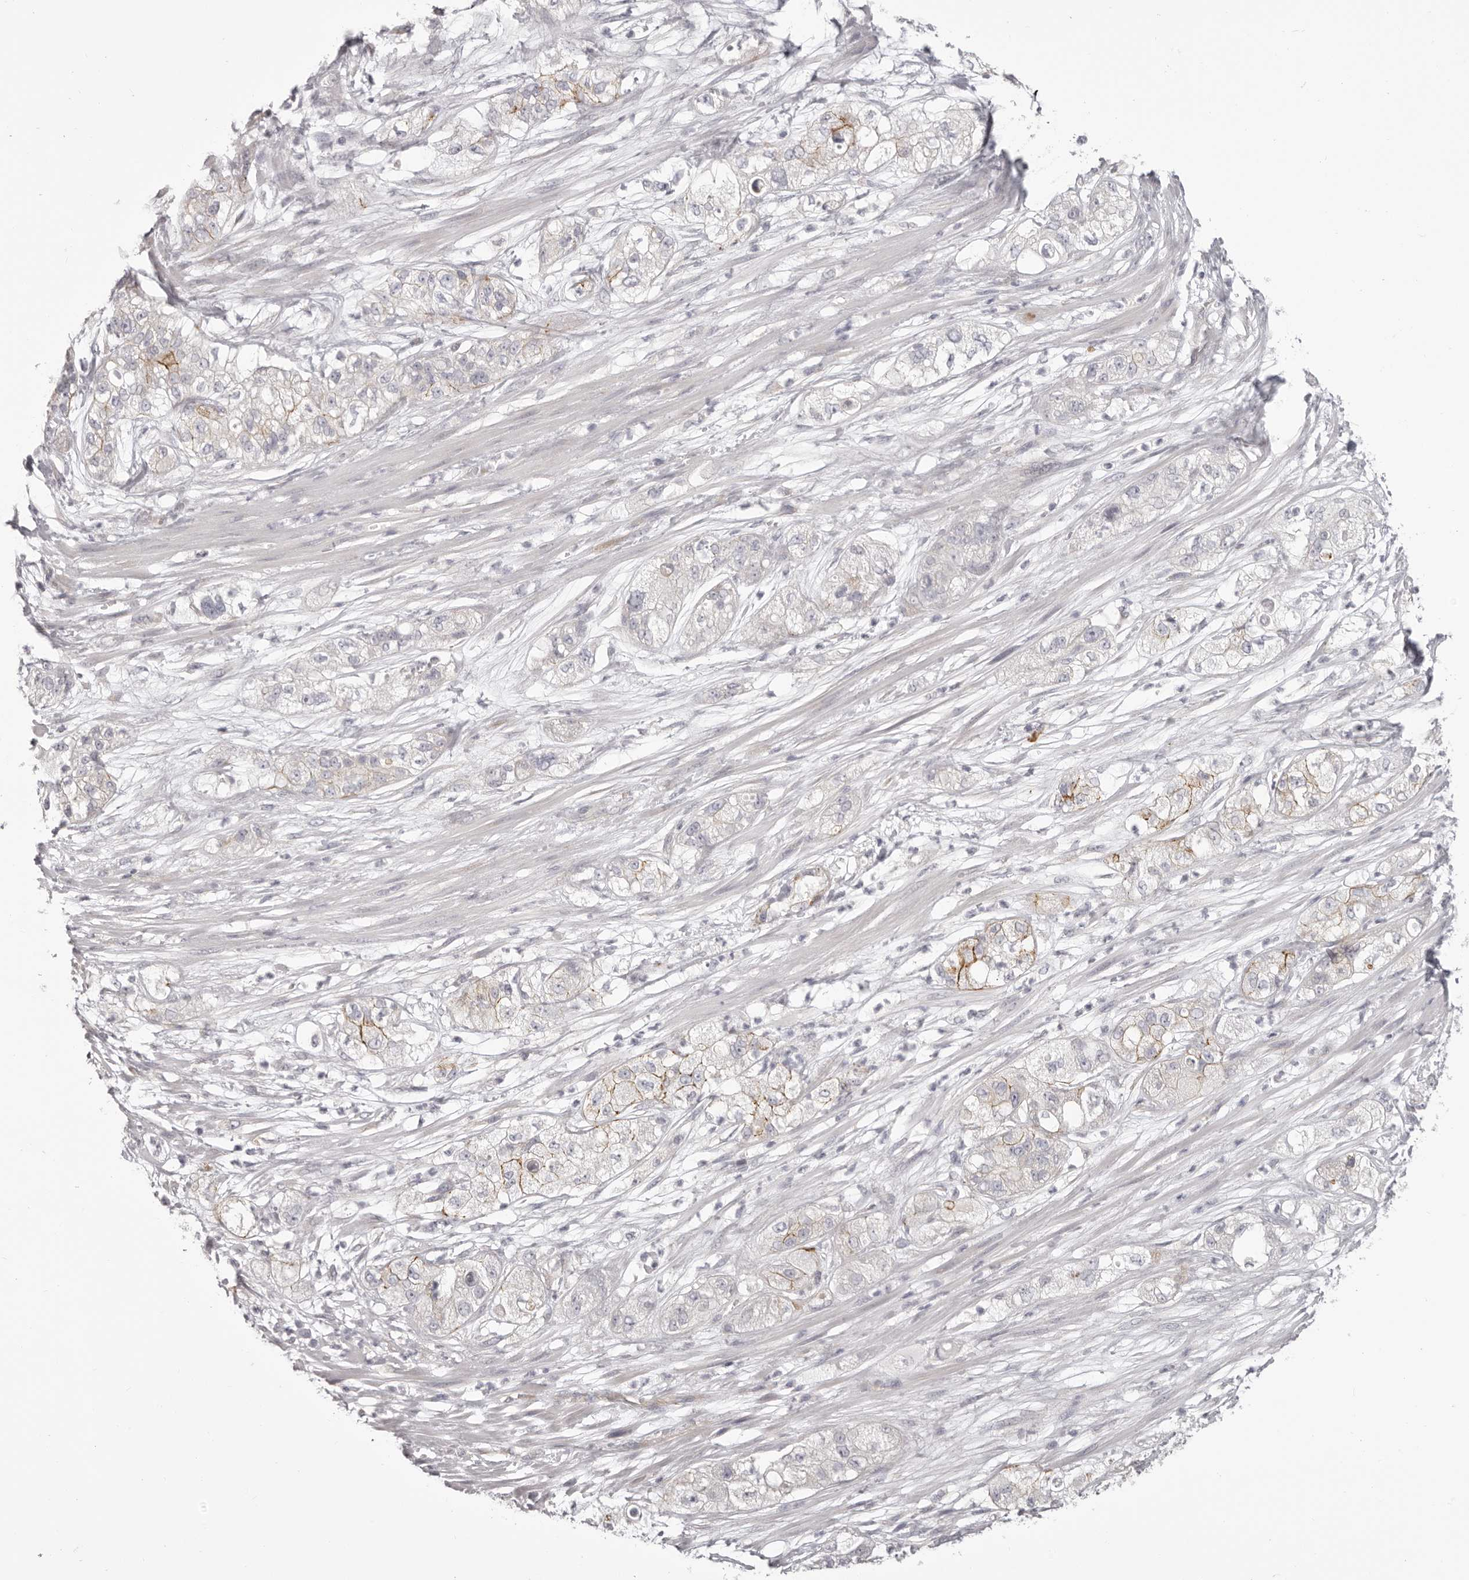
{"staining": {"intensity": "moderate", "quantity": "<25%", "location": "cytoplasmic/membranous"}, "tissue": "pancreatic cancer", "cell_type": "Tumor cells", "image_type": "cancer", "snomed": [{"axis": "morphology", "description": "Adenocarcinoma, NOS"}, {"axis": "topography", "description": "Pancreas"}], "caption": "There is low levels of moderate cytoplasmic/membranous positivity in tumor cells of pancreatic cancer, as demonstrated by immunohistochemical staining (brown color).", "gene": "OTUD3", "patient": {"sex": "female", "age": 78}}